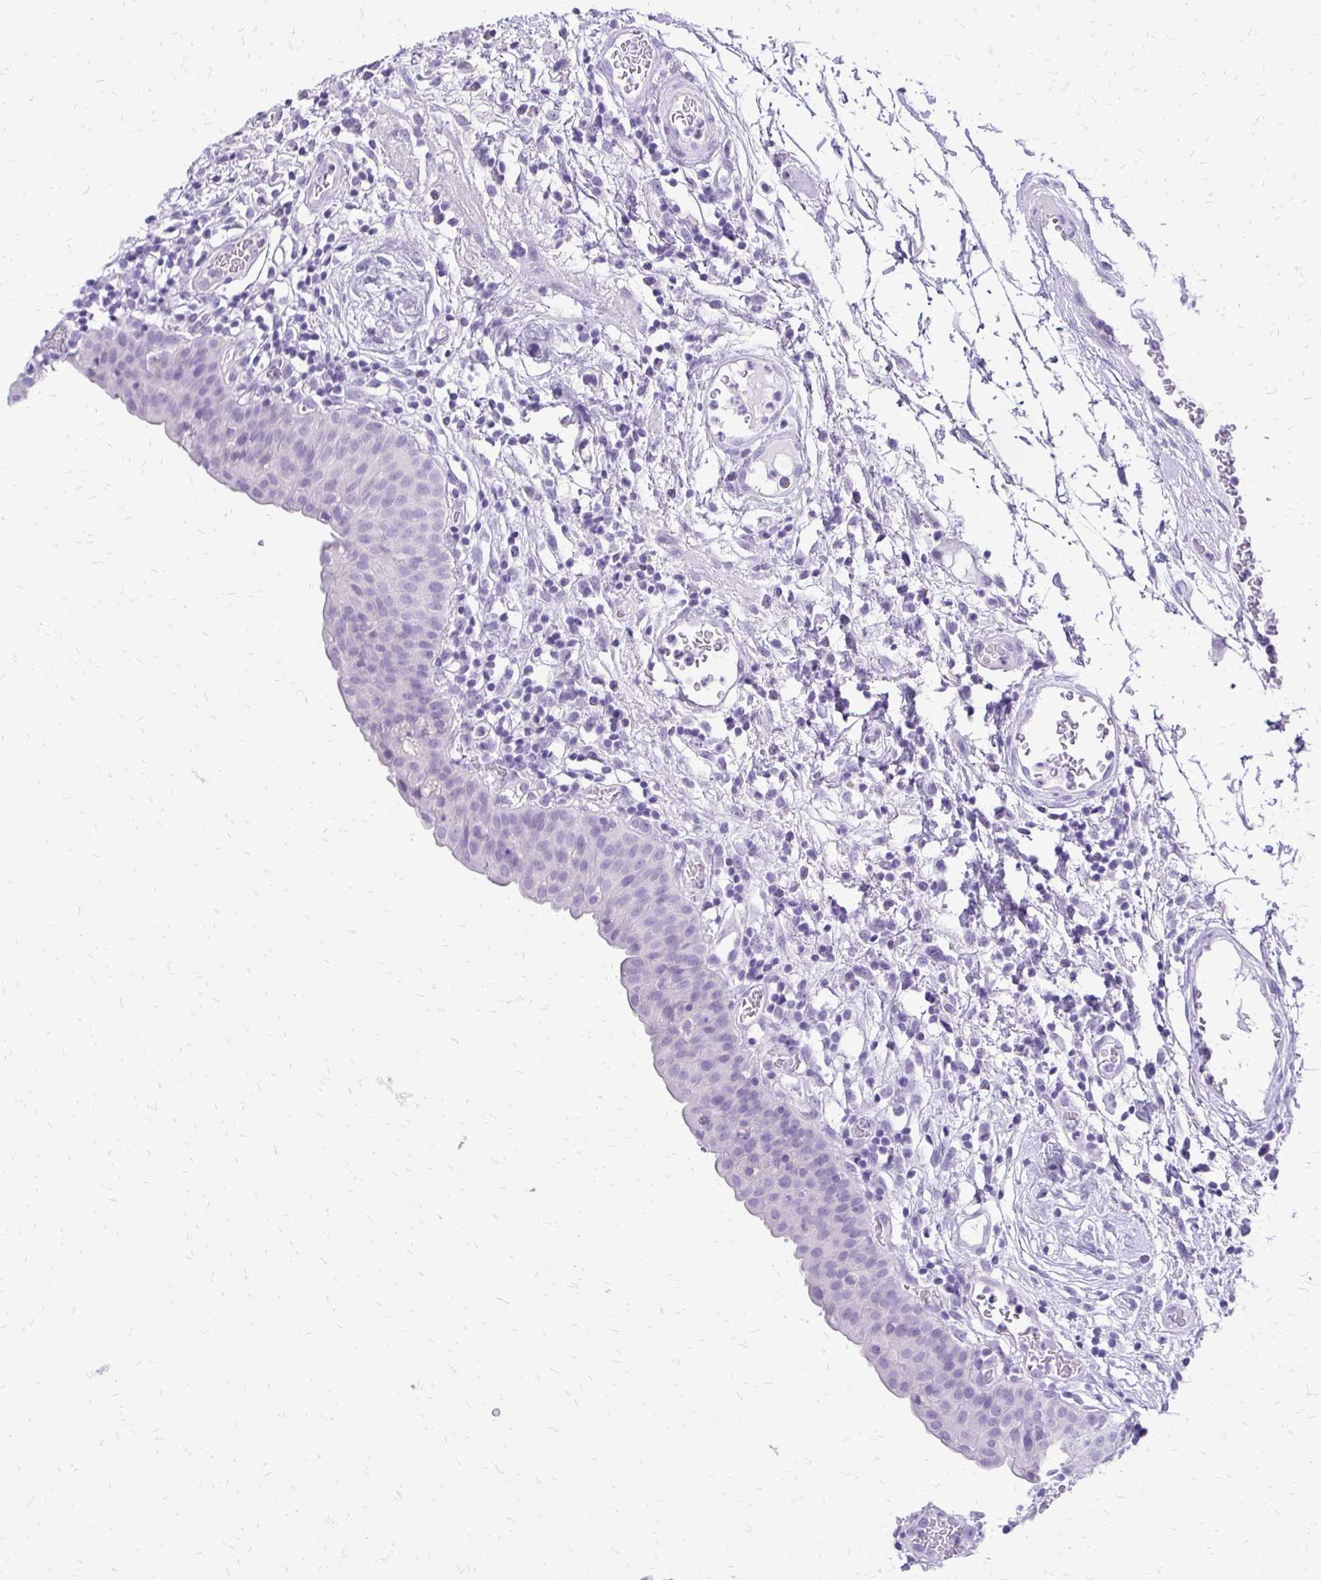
{"staining": {"intensity": "negative", "quantity": "none", "location": "none"}, "tissue": "urinary bladder", "cell_type": "Urothelial cells", "image_type": "normal", "snomed": [{"axis": "morphology", "description": "Normal tissue, NOS"}, {"axis": "morphology", "description": "Inflammation, NOS"}, {"axis": "topography", "description": "Urinary bladder"}], "caption": "IHC of benign human urinary bladder demonstrates no staining in urothelial cells. Brightfield microscopy of immunohistochemistry stained with DAB (3,3'-diaminobenzidine) (brown) and hematoxylin (blue), captured at high magnification.", "gene": "SLC32A1", "patient": {"sex": "male", "age": 57}}